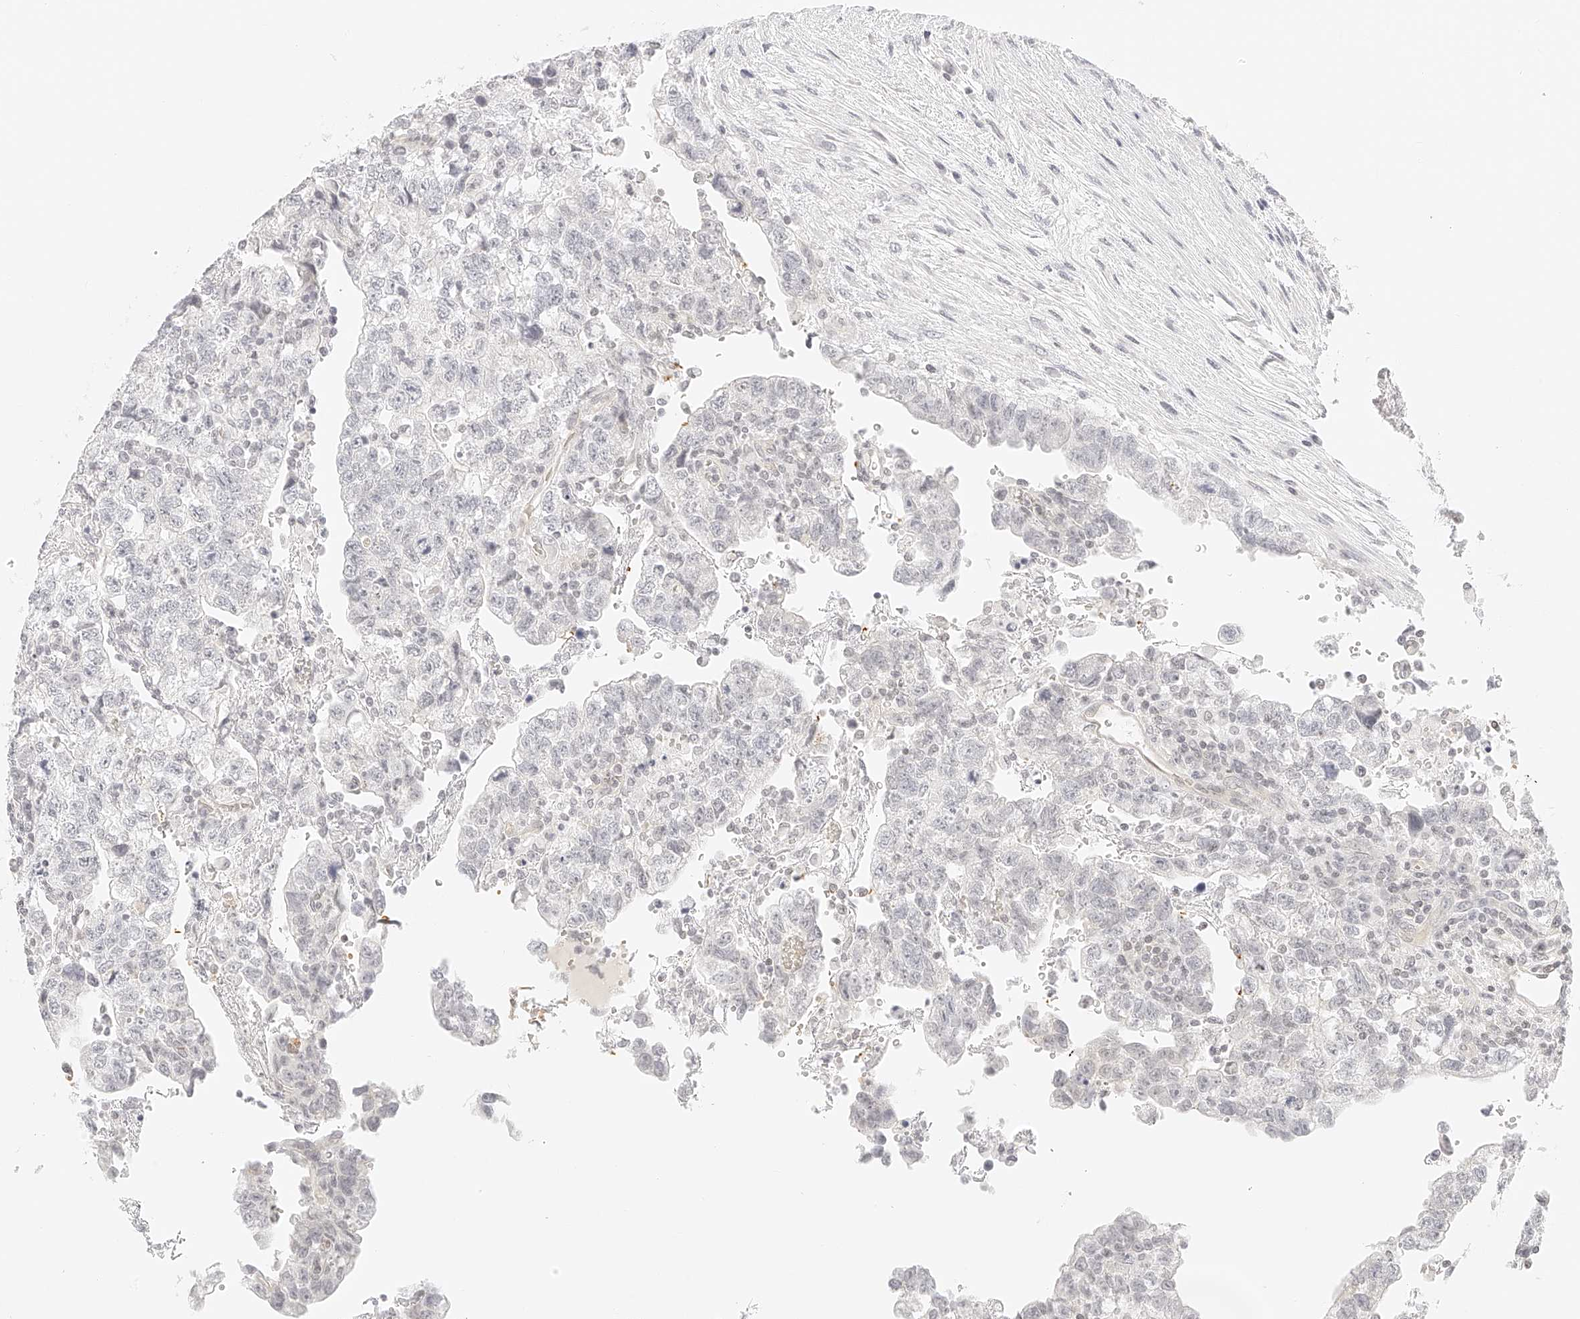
{"staining": {"intensity": "negative", "quantity": "none", "location": "none"}, "tissue": "testis cancer", "cell_type": "Tumor cells", "image_type": "cancer", "snomed": [{"axis": "morphology", "description": "Normal tissue, NOS"}, {"axis": "morphology", "description": "Carcinoma, Embryonal, NOS"}, {"axis": "topography", "description": "Testis"}], "caption": "This is an immunohistochemistry histopathology image of testis cancer (embryonal carcinoma). There is no positivity in tumor cells.", "gene": "ZFP69", "patient": {"sex": "male", "age": 36}}